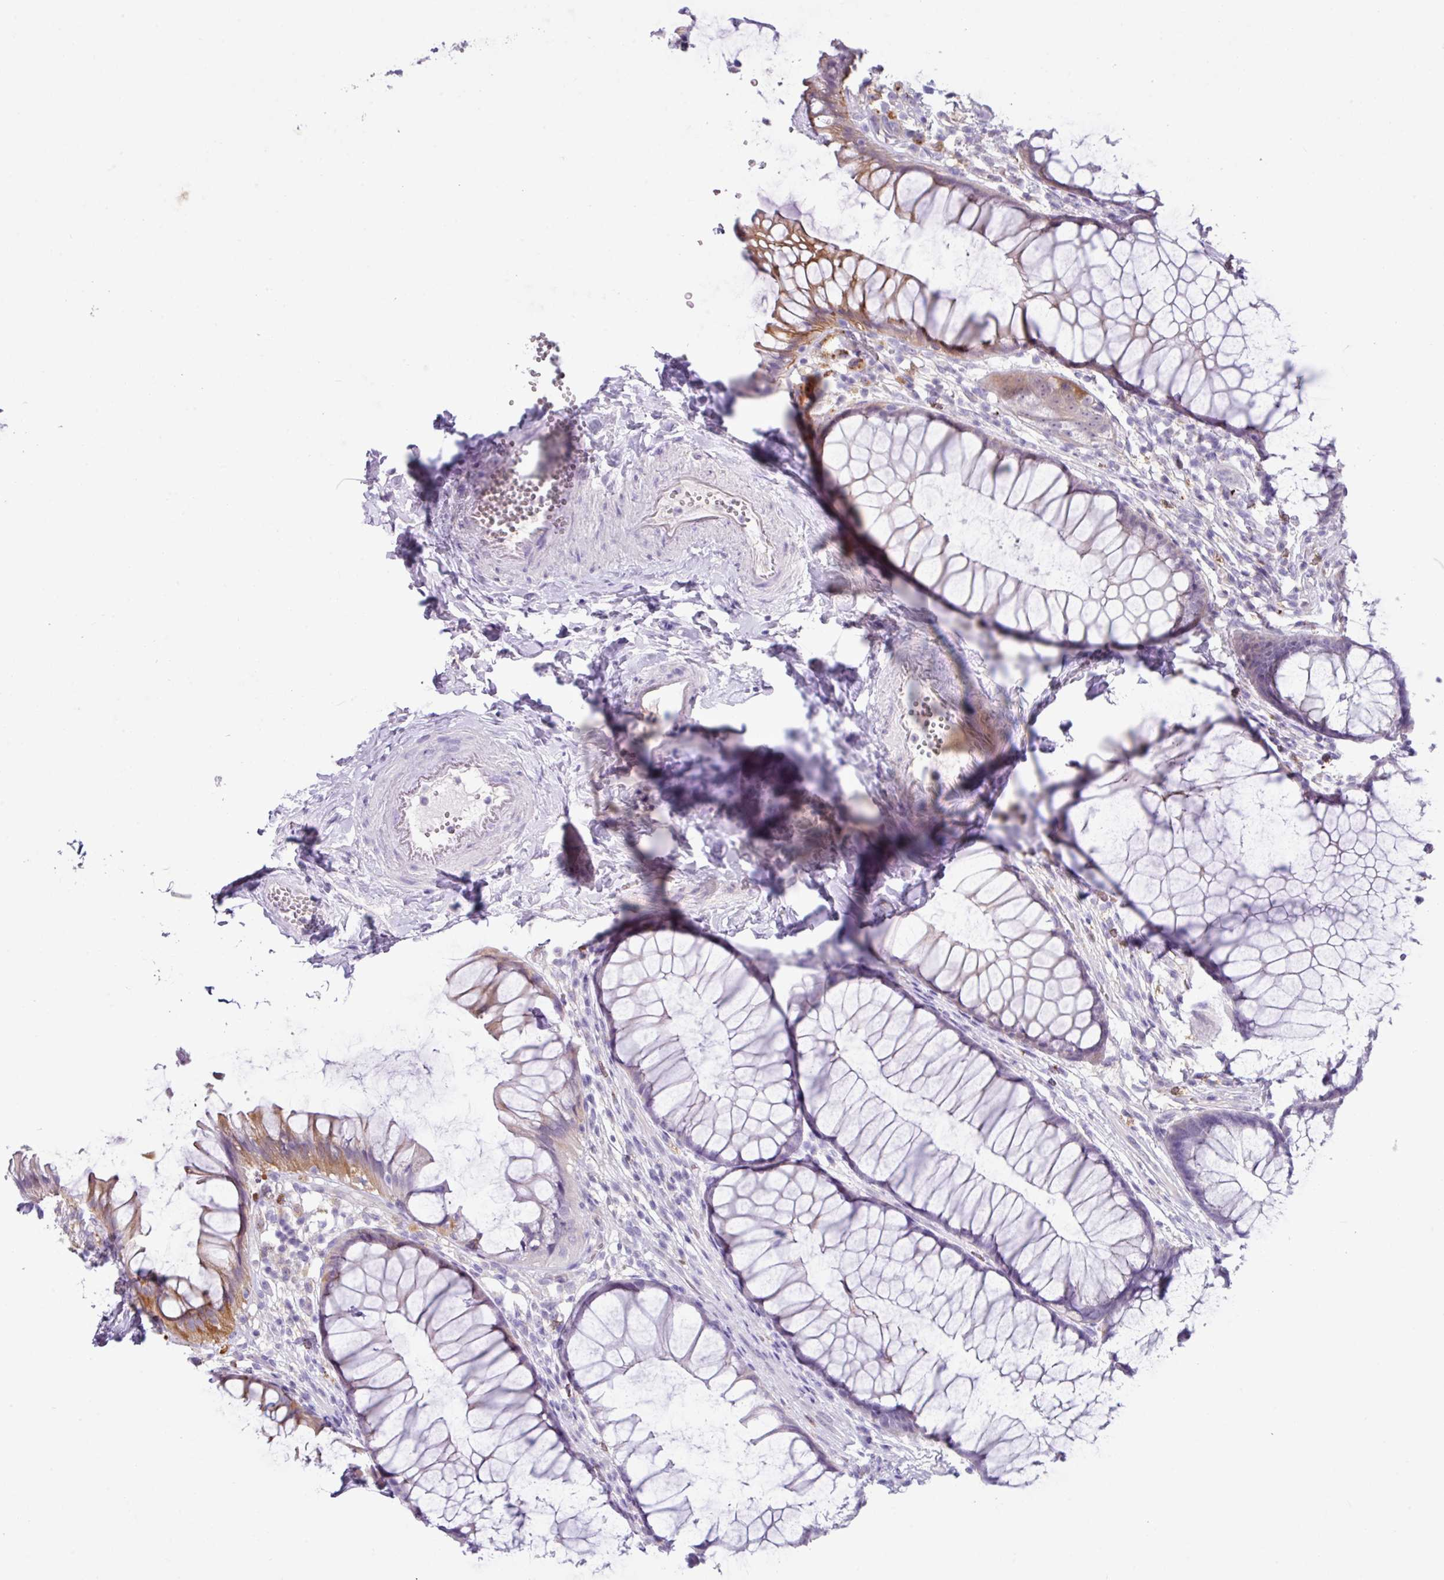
{"staining": {"intensity": "strong", "quantity": "<25%", "location": "cytoplasmic/membranous"}, "tissue": "rectum", "cell_type": "Glandular cells", "image_type": "normal", "snomed": [{"axis": "morphology", "description": "Normal tissue, NOS"}, {"axis": "topography", "description": "Smooth muscle"}, {"axis": "topography", "description": "Rectum"}], "caption": "Protein expression analysis of unremarkable rectum reveals strong cytoplasmic/membranous expression in approximately <25% of glandular cells. The staining is performed using DAB brown chromogen to label protein expression. The nuclei are counter-stained blue using hematoxylin.", "gene": "ZNF524", "patient": {"sex": "male", "age": 53}}